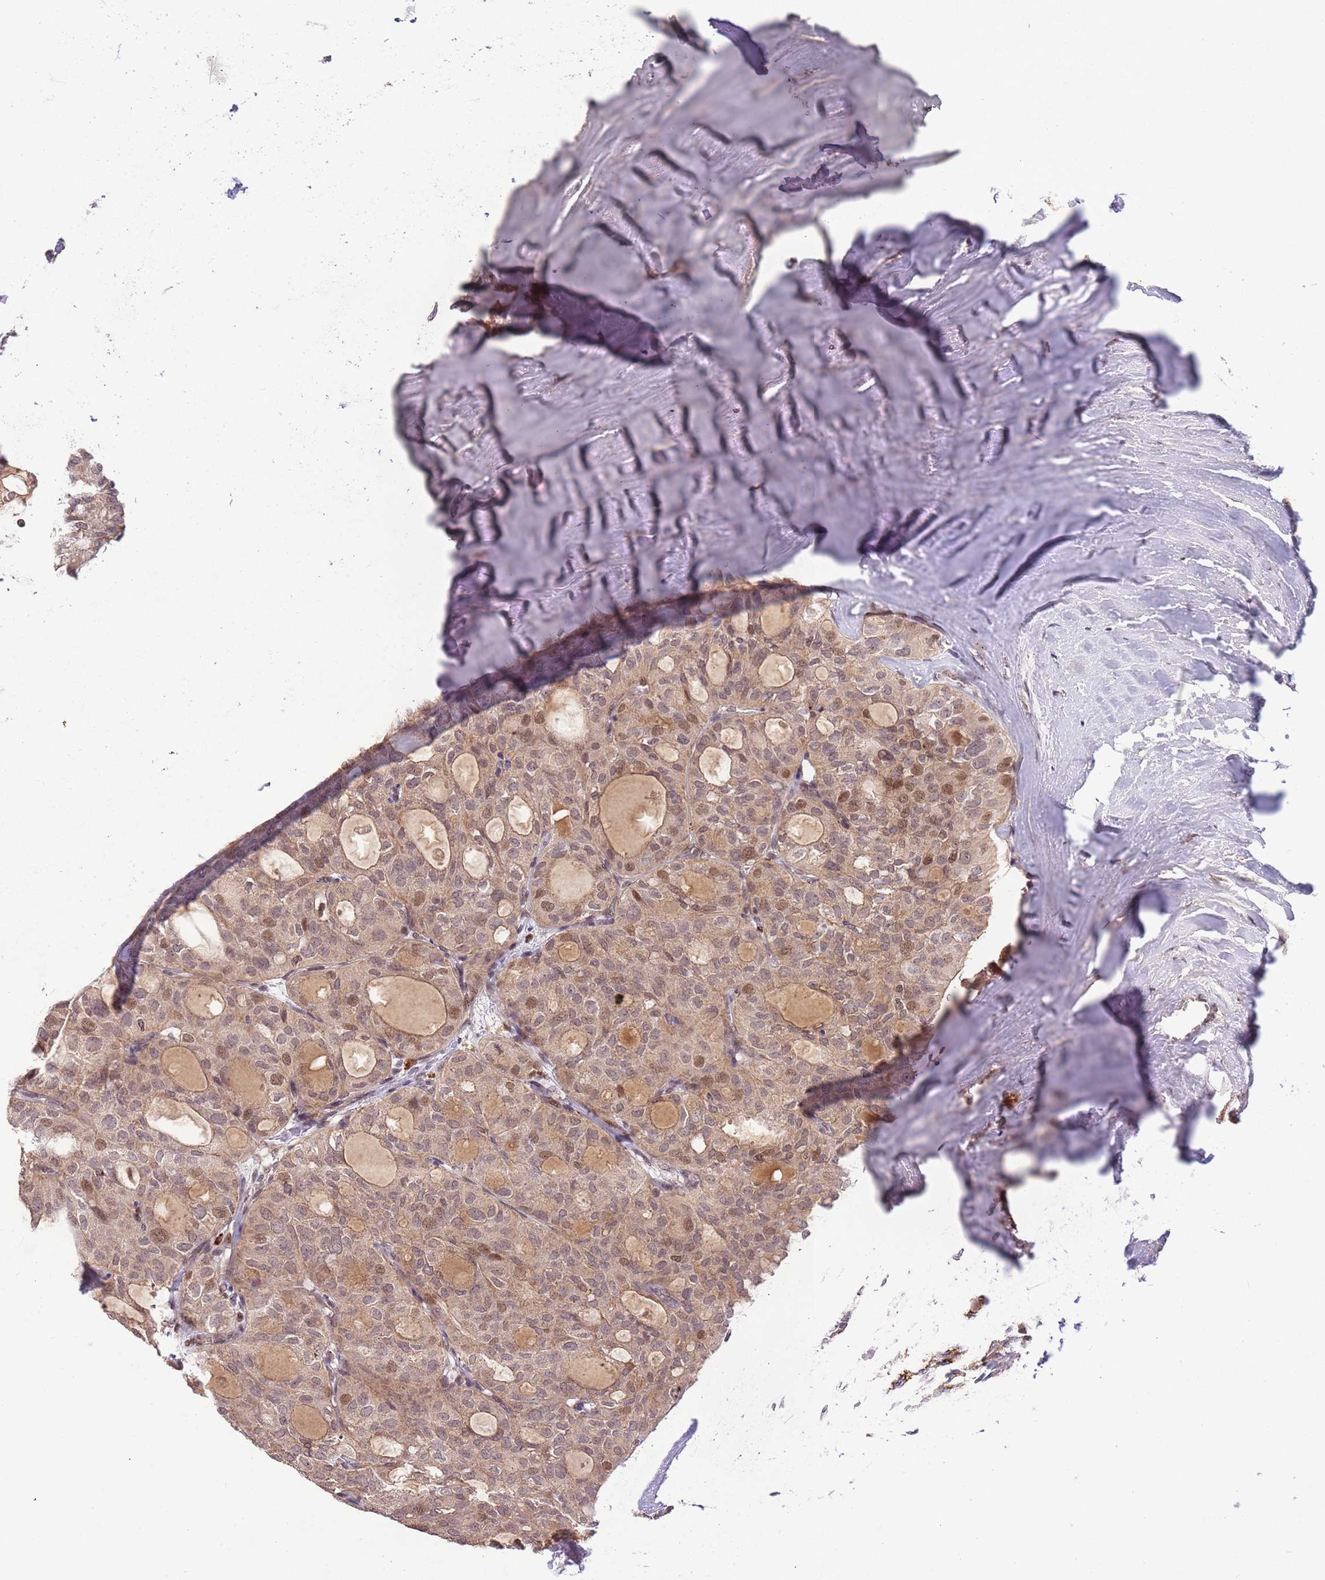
{"staining": {"intensity": "moderate", "quantity": "25%-75%", "location": "nuclear"}, "tissue": "thyroid cancer", "cell_type": "Tumor cells", "image_type": "cancer", "snomed": [{"axis": "morphology", "description": "Follicular adenoma carcinoma, NOS"}, {"axis": "topography", "description": "Thyroid gland"}], "caption": "Immunohistochemistry photomicrograph of thyroid follicular adenoma carcinoma stained for a protein (brown), which demonstrates medium levels of moderate nuclear positivity in approximately 25%-75% of tumor cells.", "gene": "SAMSN1", "patient": {"sex": "male", "age": 75}}